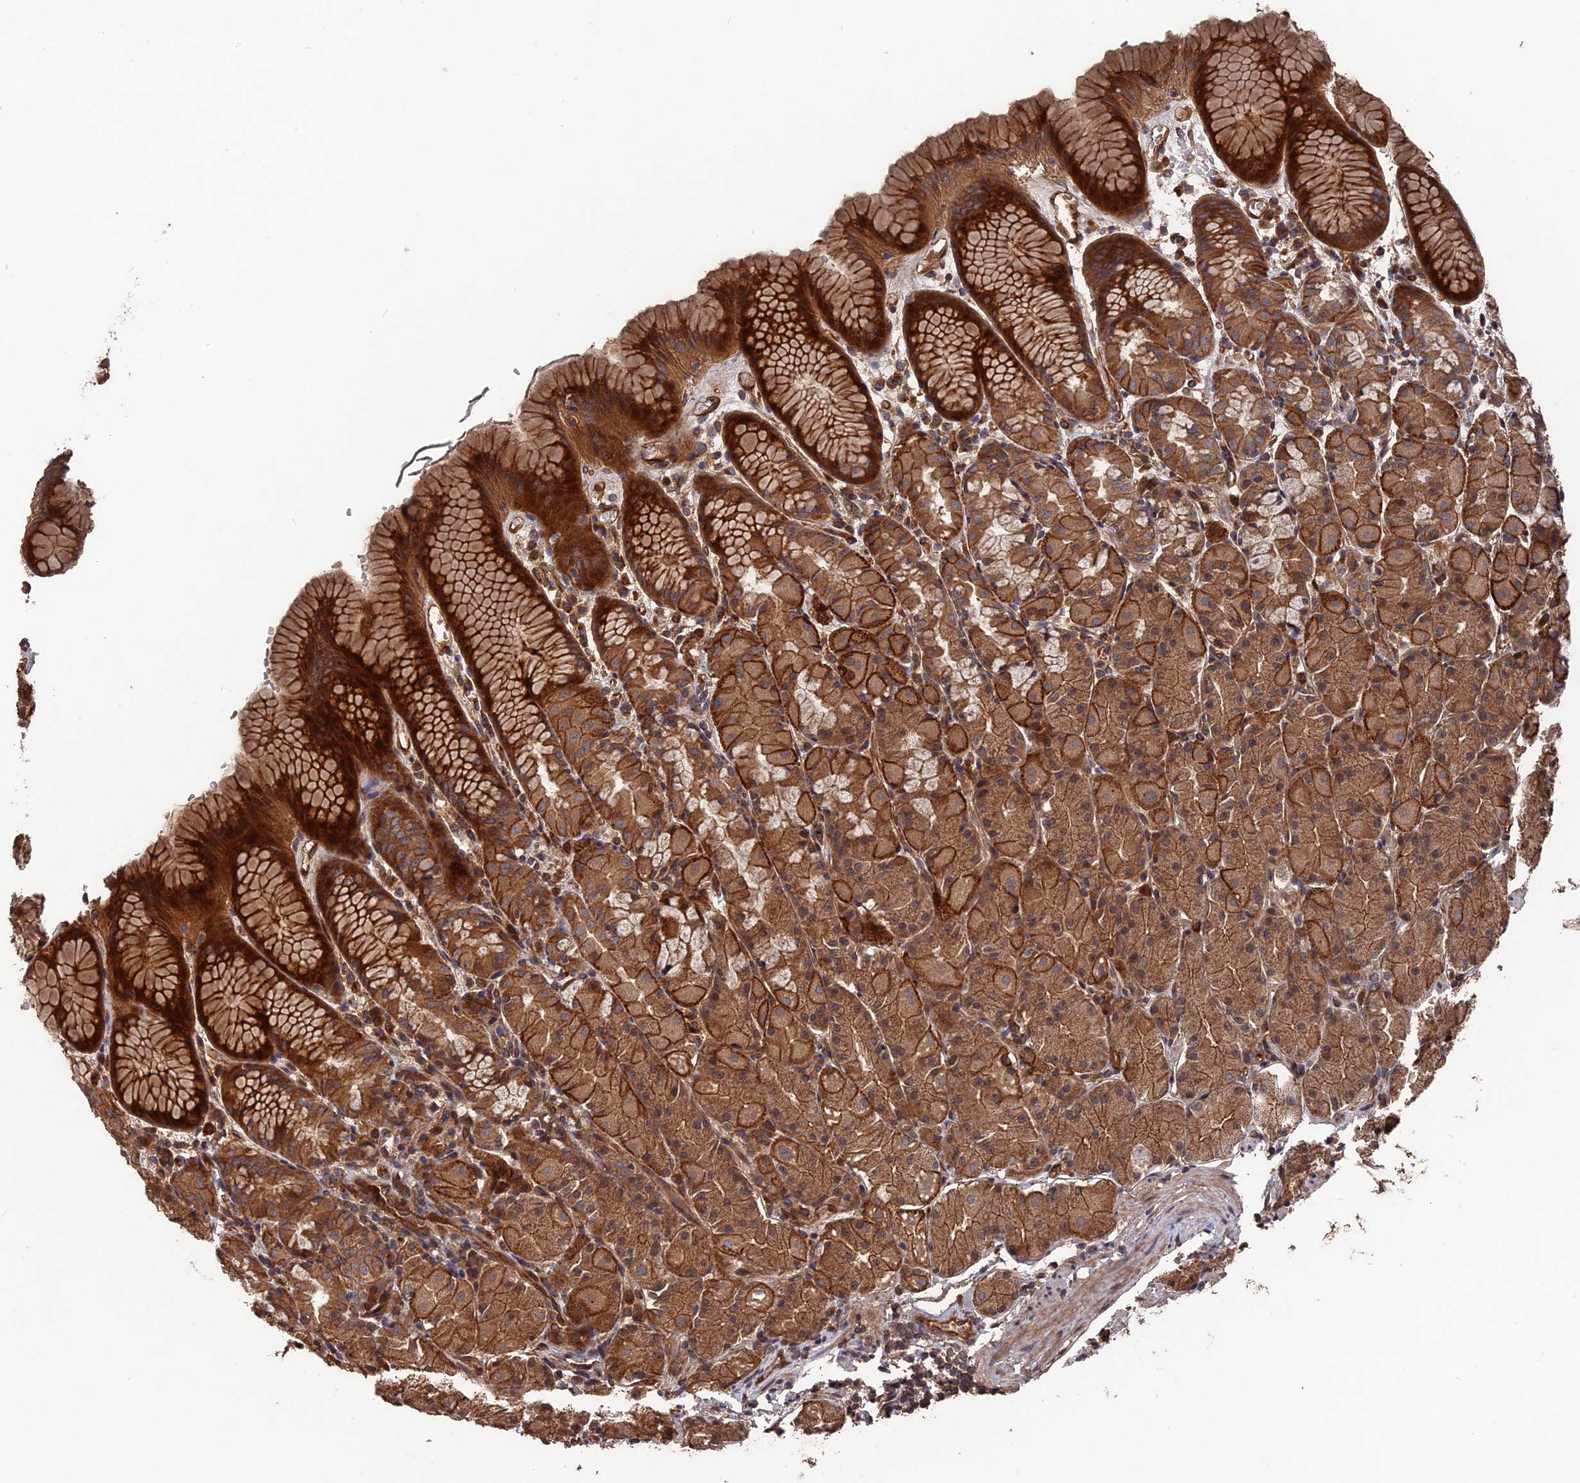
{"staining": {"intensity": "strong", "quantity": ">75%", "location": "cytoplasmic/membranous"}, "tissue": "stomach", "cell_type": "Glandular cells", "image_type": "normal", "snomed": [{"axis": "morphology", "description": "Normal tissue, NOS"}, {"axis": "topography", "description": "Stomach, upper"}], "caption": "A high-resolution micrograph shows immunohistochemistry (IHC) staining of normal stomach, which demonstrates strong cytoplasmic/membranous positivity in about >75% of glandular cells. (brown staining indicates protein expression, while blue staining denotes nuclei).", "gene": "DEF8", "patient": {"sex": "male", "age": 47}}